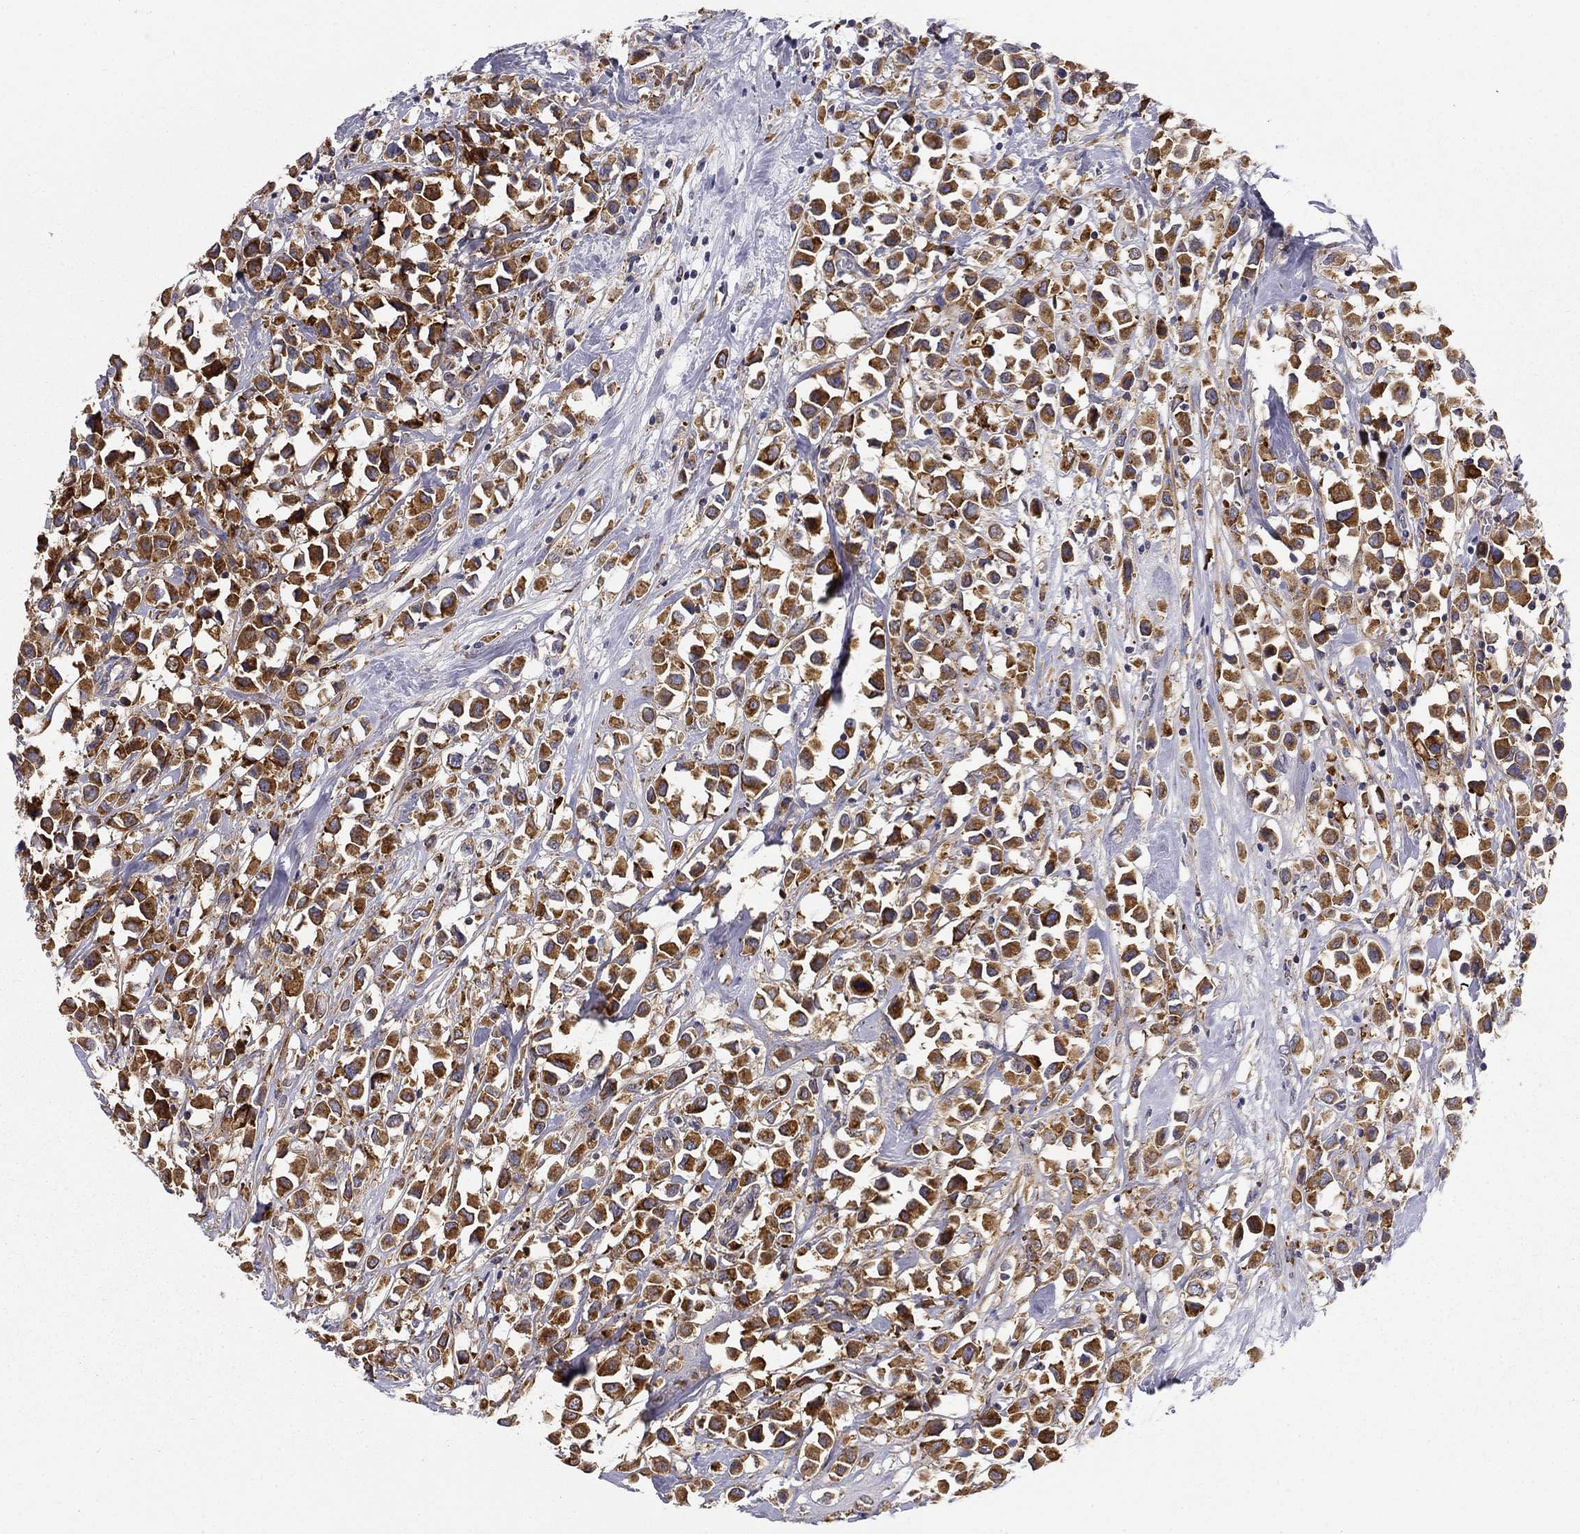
{"staining": {"intensity": "strong", "quantity": ">75%", "location": "cytoplasmic/membranous"}, "tissue": "breast cancer", "cell_type": "Tumor cells", "image_type": "cancer", "snomed": [{"axis": "morphology", "description": "Duct carcinoma"}, {"axis": "topography", "description": "Breast"}], "caption": "Immunohistochemistry (IHC) (DAB) staining of human breast cancer shows strong cytoplasmic/membranous protein positivity in approximately >75% of tumor cells. The protein is stained brown, and the nuclei are stained in blue (DAB IHC with brightfield microscopy, high magnification).", "gene": "PRDX4", "patient": {"sex": "female", "age": 61}}